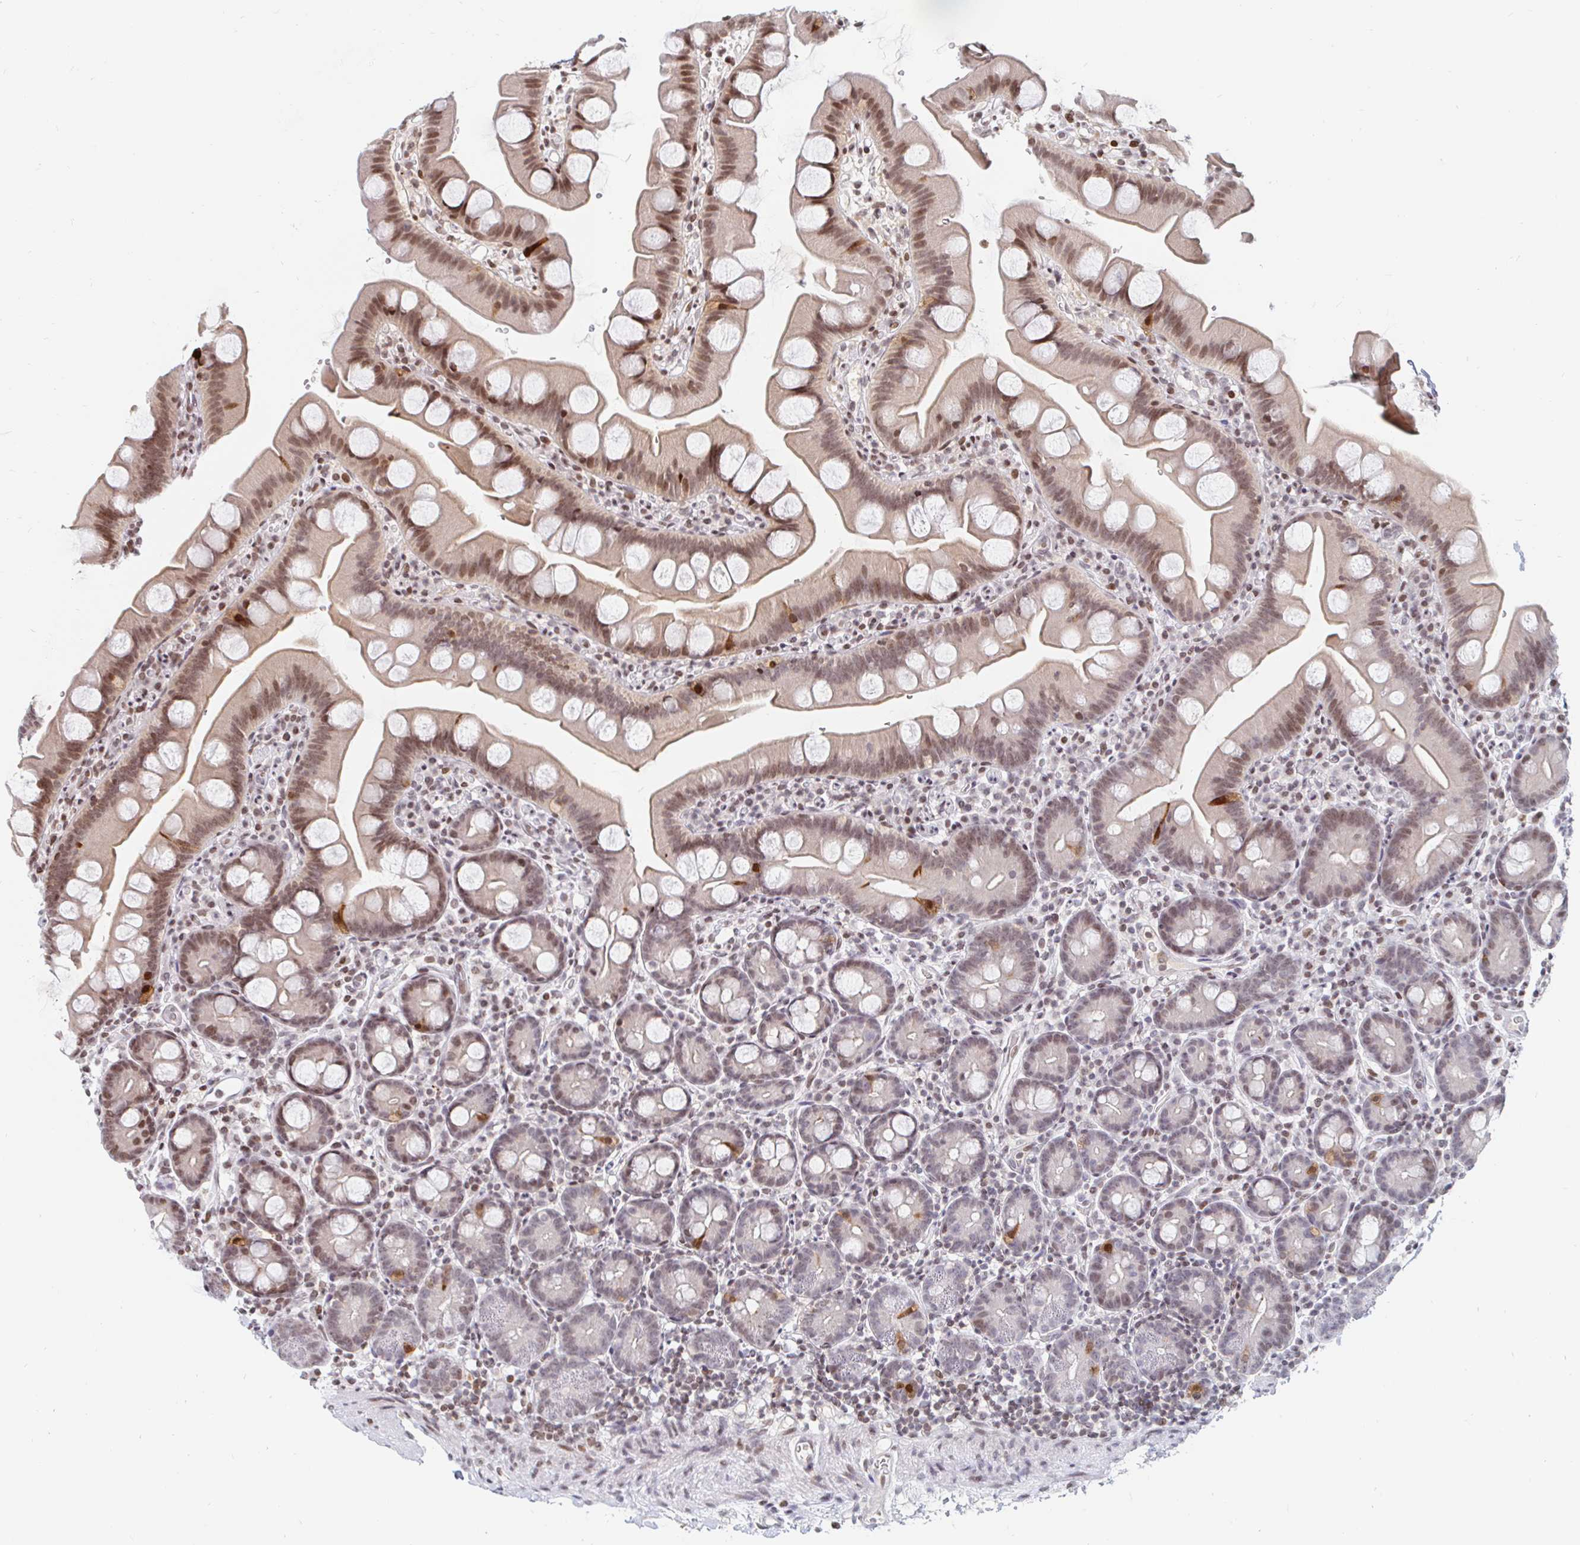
{"staining": {"intensity": "moderate", "quantity": ">75%", "location": "nuclear"}, "tissue": "small intestine", "cell_type": "Glandular cells", "image_type": "normal", "snomed": [{"axis": "morphology", "description": "Normal tissue, NOS"}, {"axis": "topography", "description": "Small intestine"}], "caption": "Small intestine stained with a brown dye demonstrates moderate nuclear positive staining in about >75% of glandular cells.", "gene": "HOXC10", "patient": {"sex": "female", "age": 68}}